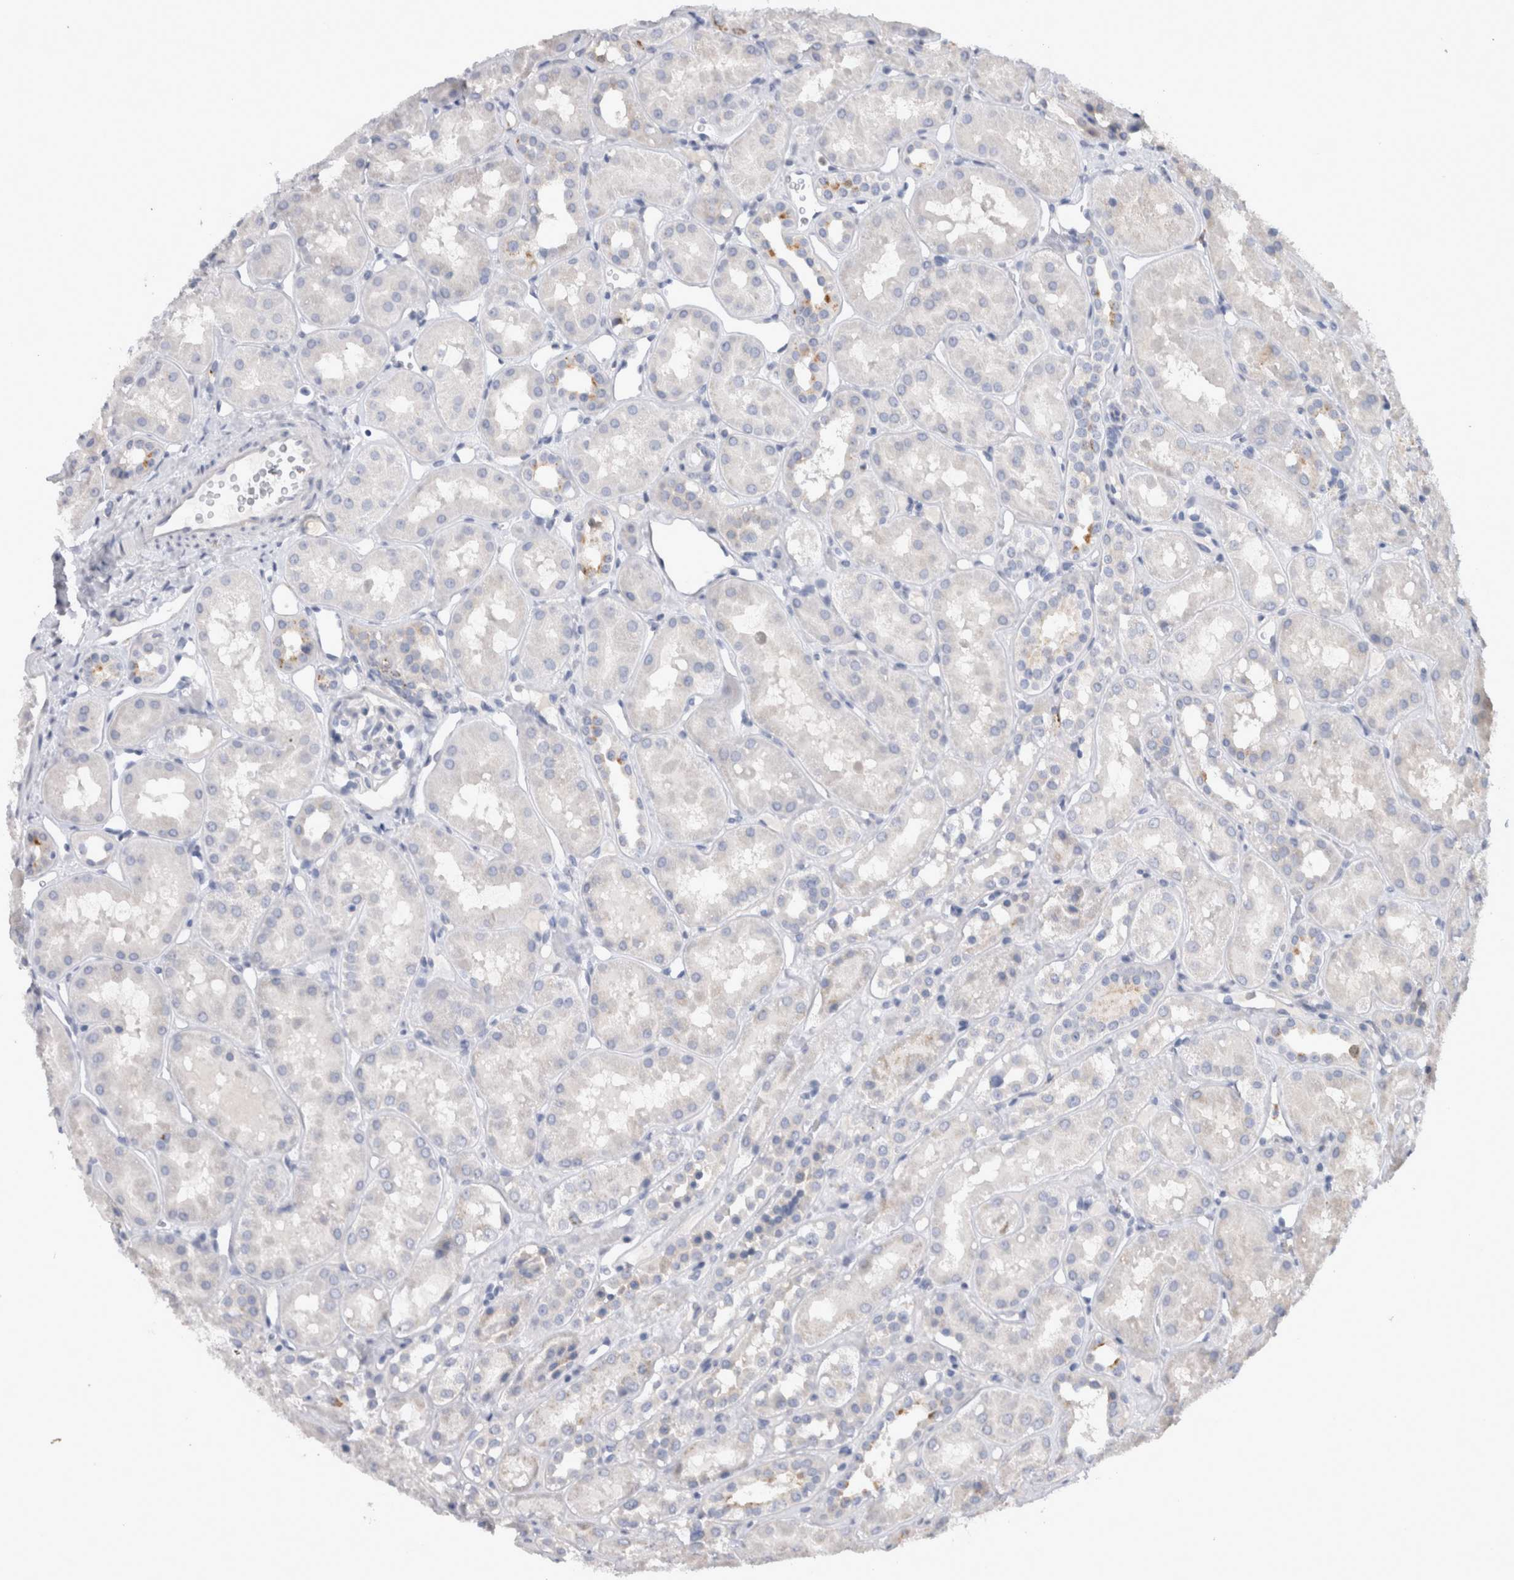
{"staining": {"intensity": "negative", "quantity": "none", "location": "none"}, "tissue": "kidney", "cell_type": "Cells in glomeruli", "image_type": "normal", "snomed": [{"axis": "morphology", "description": "Normal tissue, NOS"}, {"axis": "topography", "description": "Kidney"}], "caption": "High power microscopy image of an immunohistochemistry (IHC) image of normal kidney, revealing no significant positivity in cells in glomeruli.", "gene": "CD63", "patient": {"sex": "male", "age": 16}}